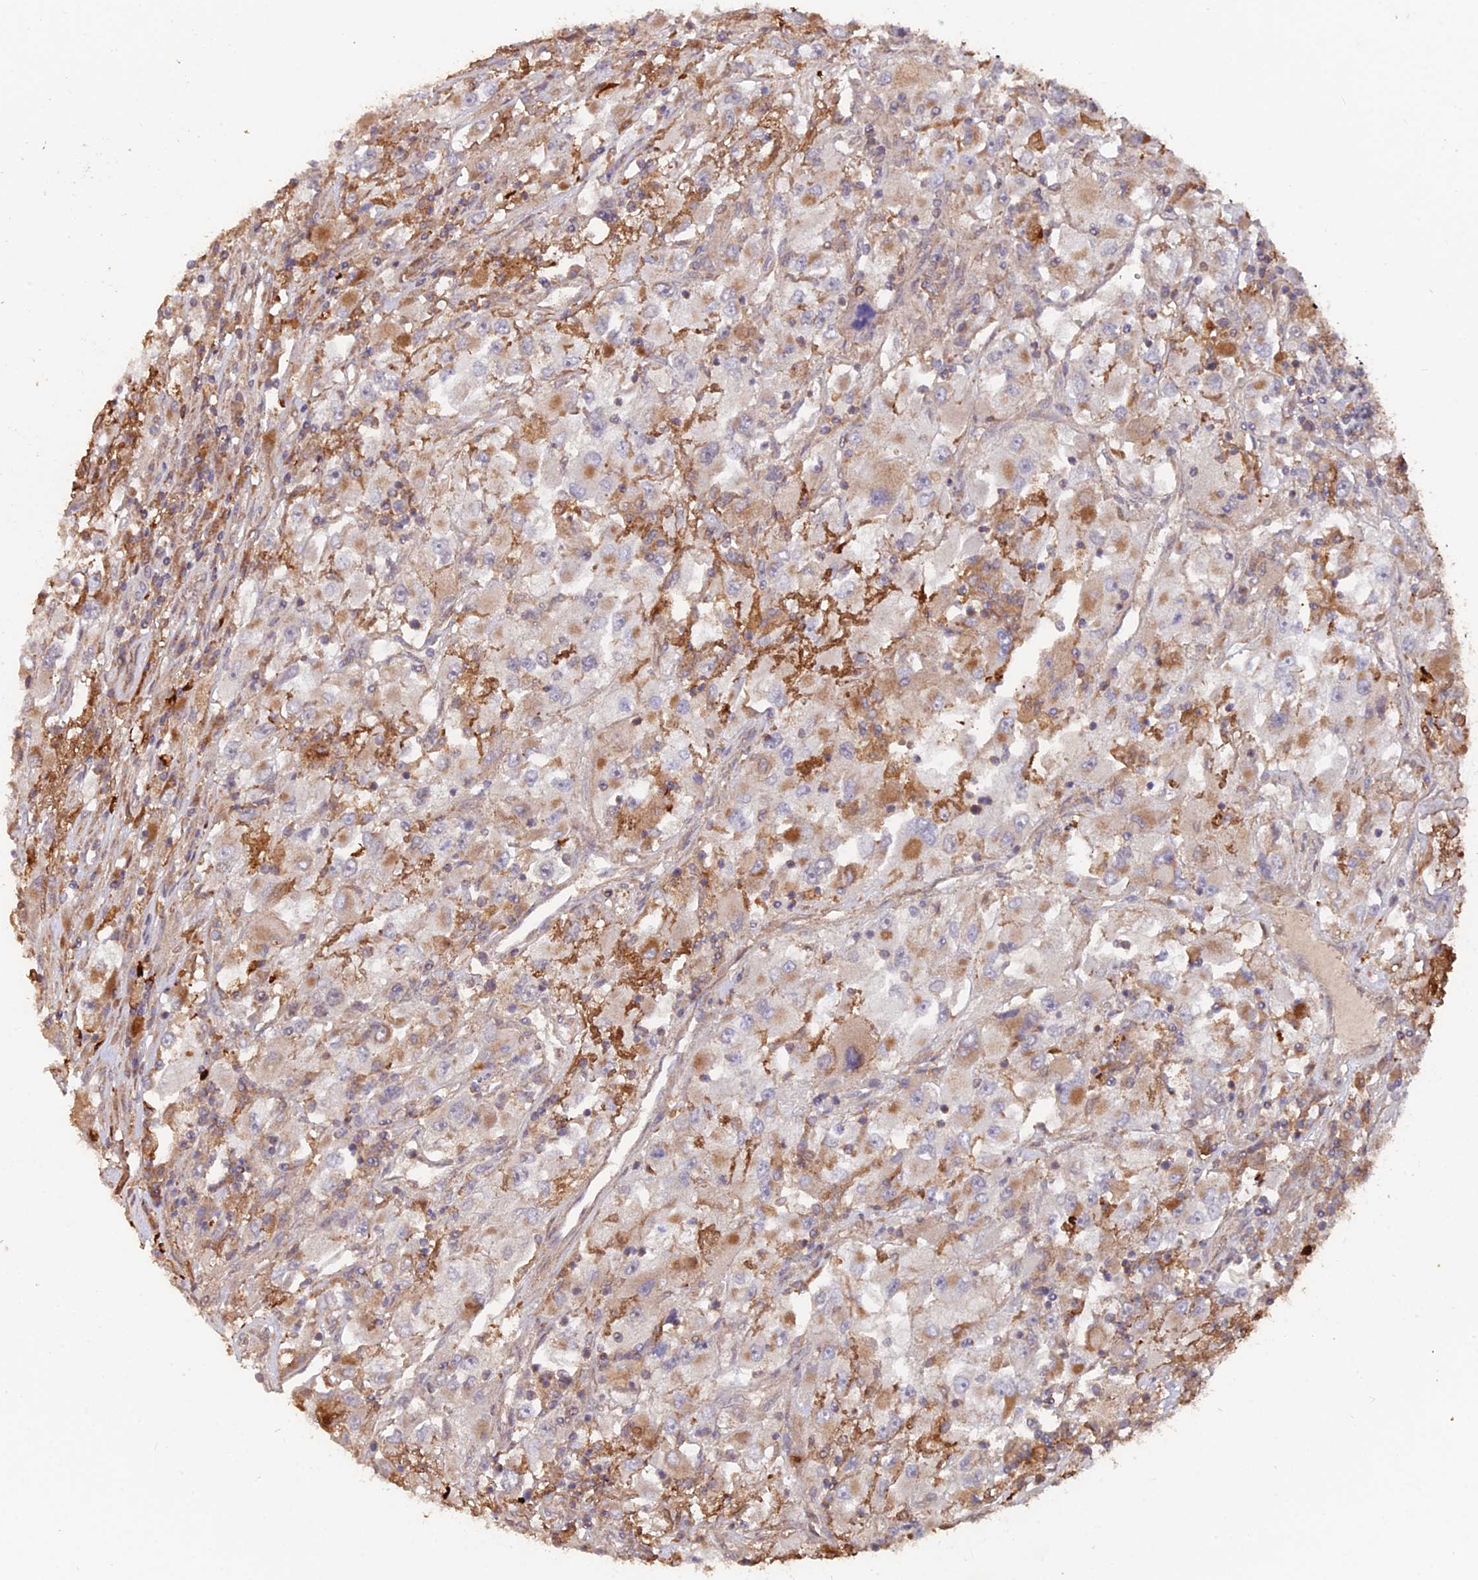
{"staining": {"intensity": "moderate", "quantity": "<25%", "location": "cytoplasmic/membranous"}, "tissue": "renal cancer", "cell_type": "Tumor cells", "image_type": "cancer", "snomed": [{"axis": "morphology", "description": "Adenocarcinoma, NOS"}, {"axis": "topography", "description": "Kidney"}], "caption": "Renal cancer stained with a brown dye exhibits moderate cytoplasmic/membranous positive expression in about <25% of tumor cells.", "gene": "IFT22", "patient": {"sex": "female", "age": 52}}